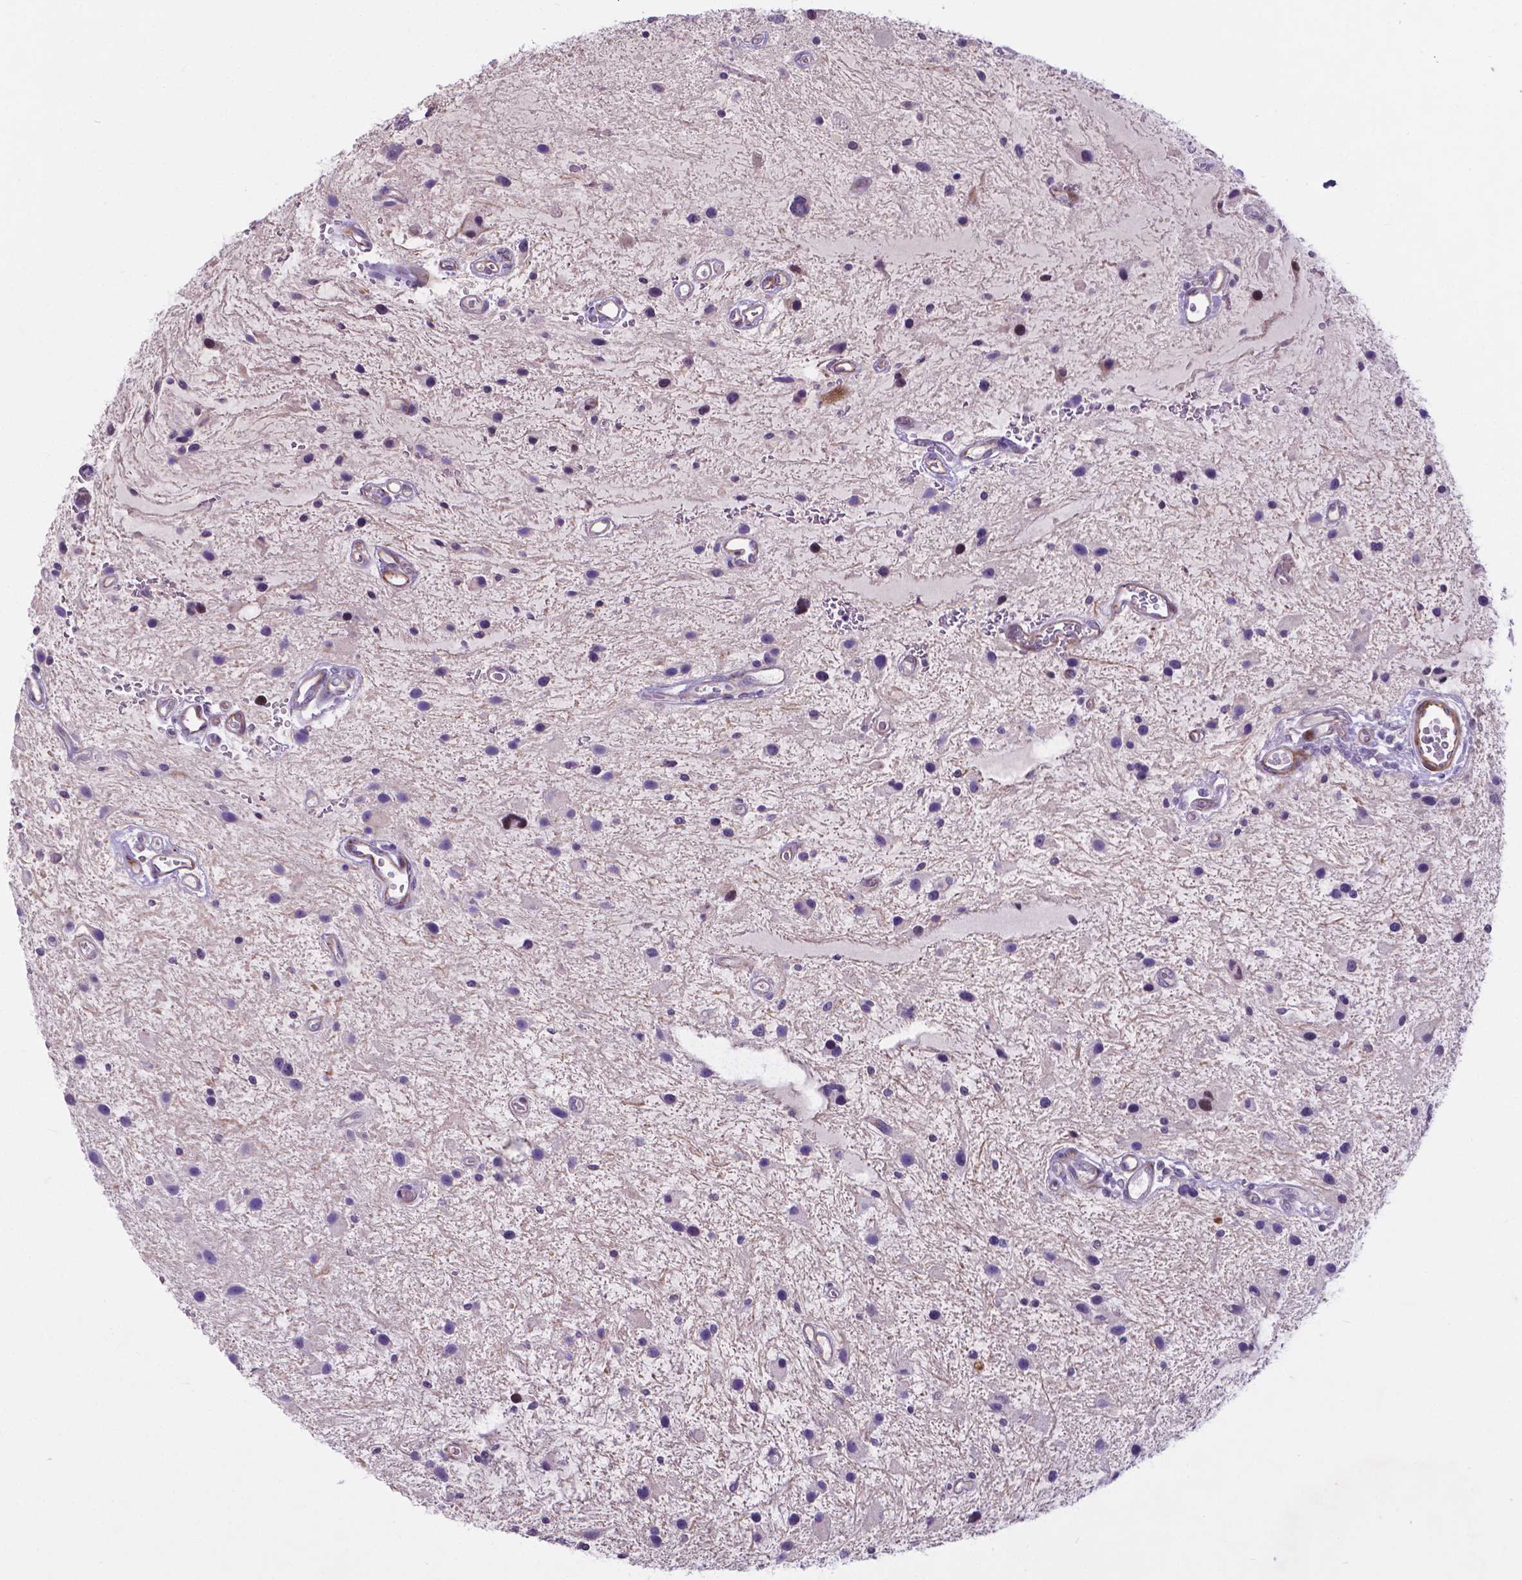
{"staining": {"intensity": "negative", "quantity": "none", "location": "none"}, "tissue": "glioma", "cell_type": "Tumor cells", "image_type": "cancer", "snomed": [{"axis": "morphology", "description": "Glioma, malignant, Low grade"}, {"axis": "topography", "description": "Cerebellum"}], "caption": "The histopathology image reveals no staining of tumor cells in low-grade glioma (malignant).", "gene": "PFKFB4", "patient": {"sex": "female", "age": 14}}